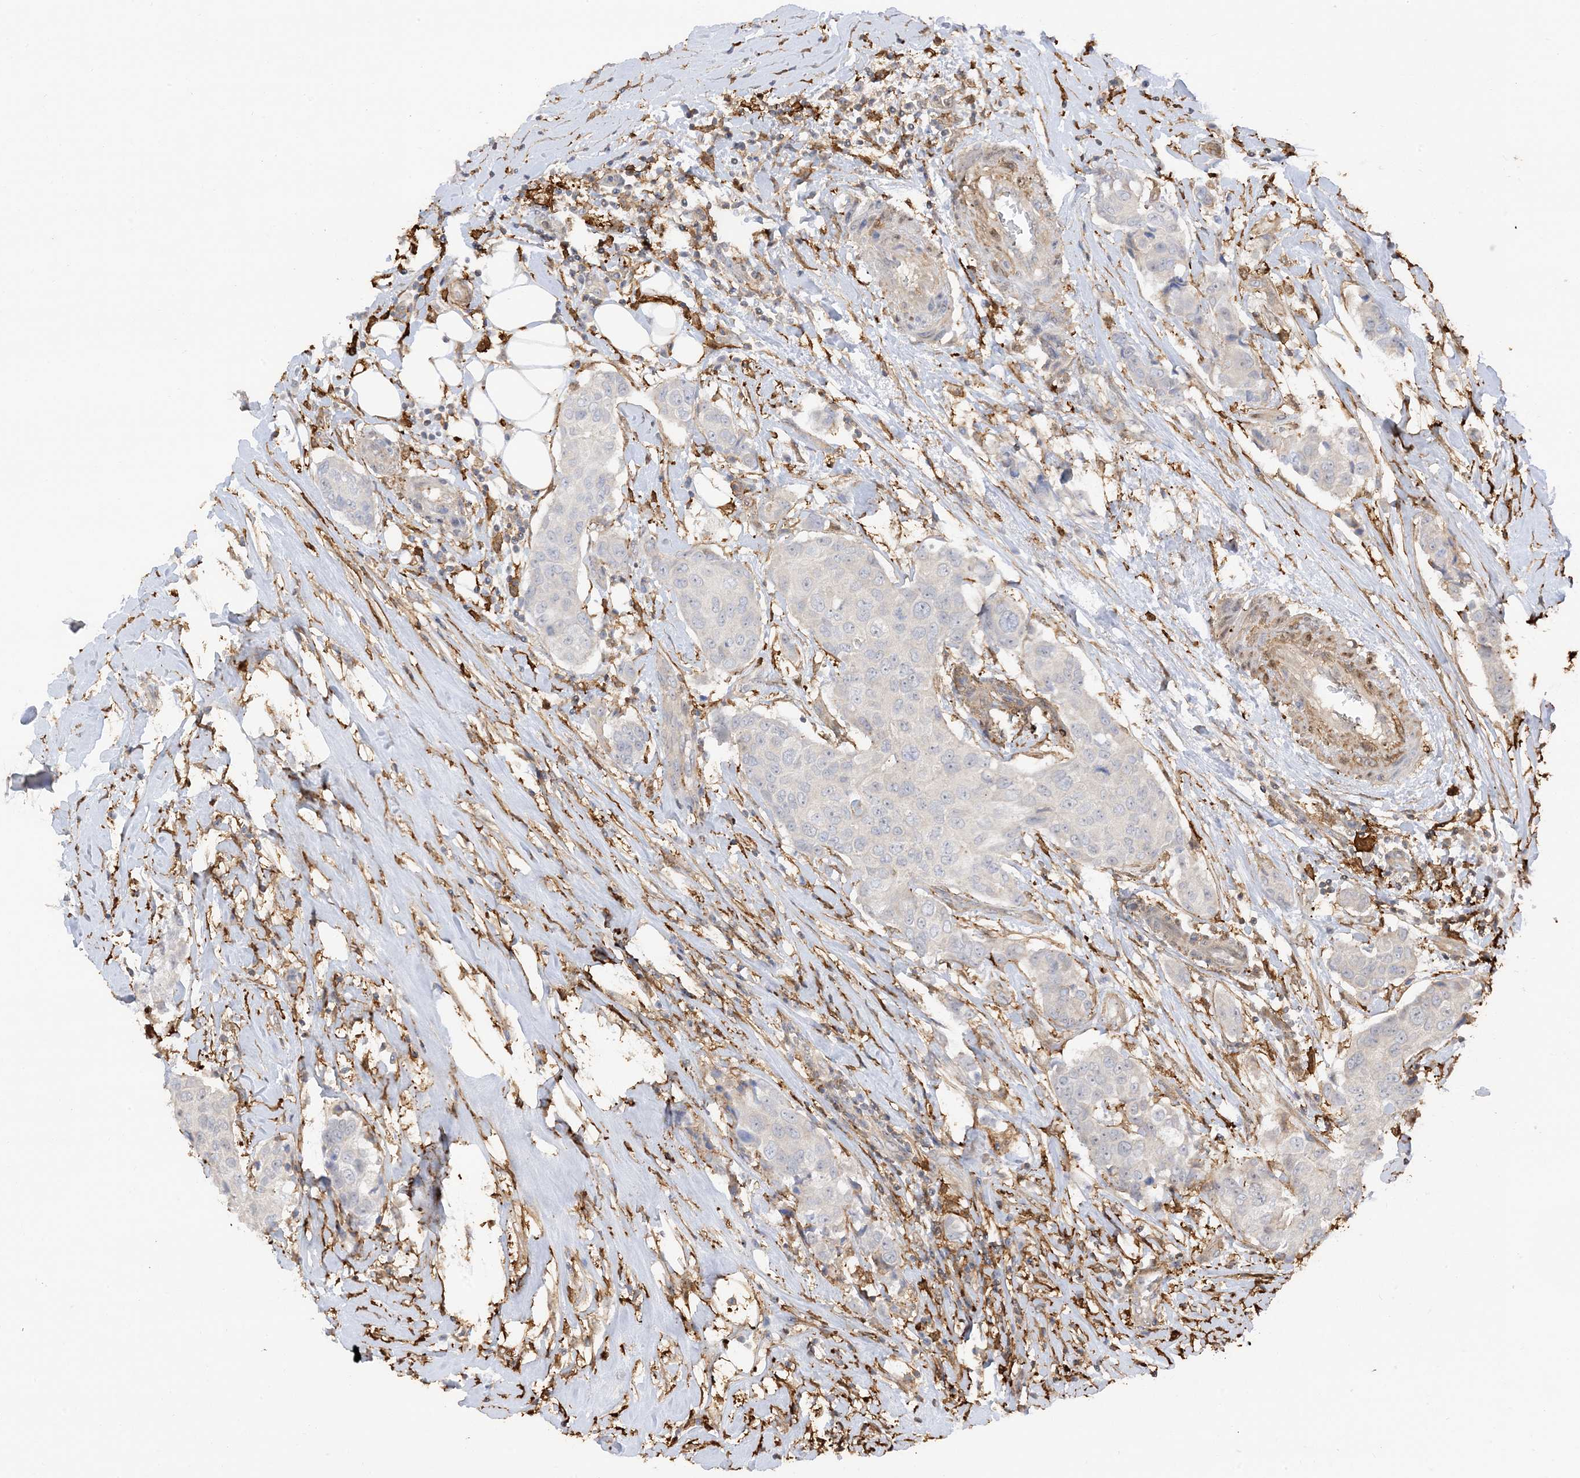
{"staining": {"intensity": "negative", "quantity": "none", "location": "none"}, "tissue": "breast cancer", "cell_type": "Tumor cells", "image_type": "cancer", "snomed": [{"axis": "morphology", "description": "Duct carcinoma"}, {"axis": "topography", "description": "Breast"}], "caption": "An immunohistochemistry histopathology image of breast cancer (intraductal carcinoma) is shown. There is no staining in tumor cells of breast cancer (intraductal carcinoma).", "gene": "PHACTR2", "patient": {"sex": "female", "age": 80}}